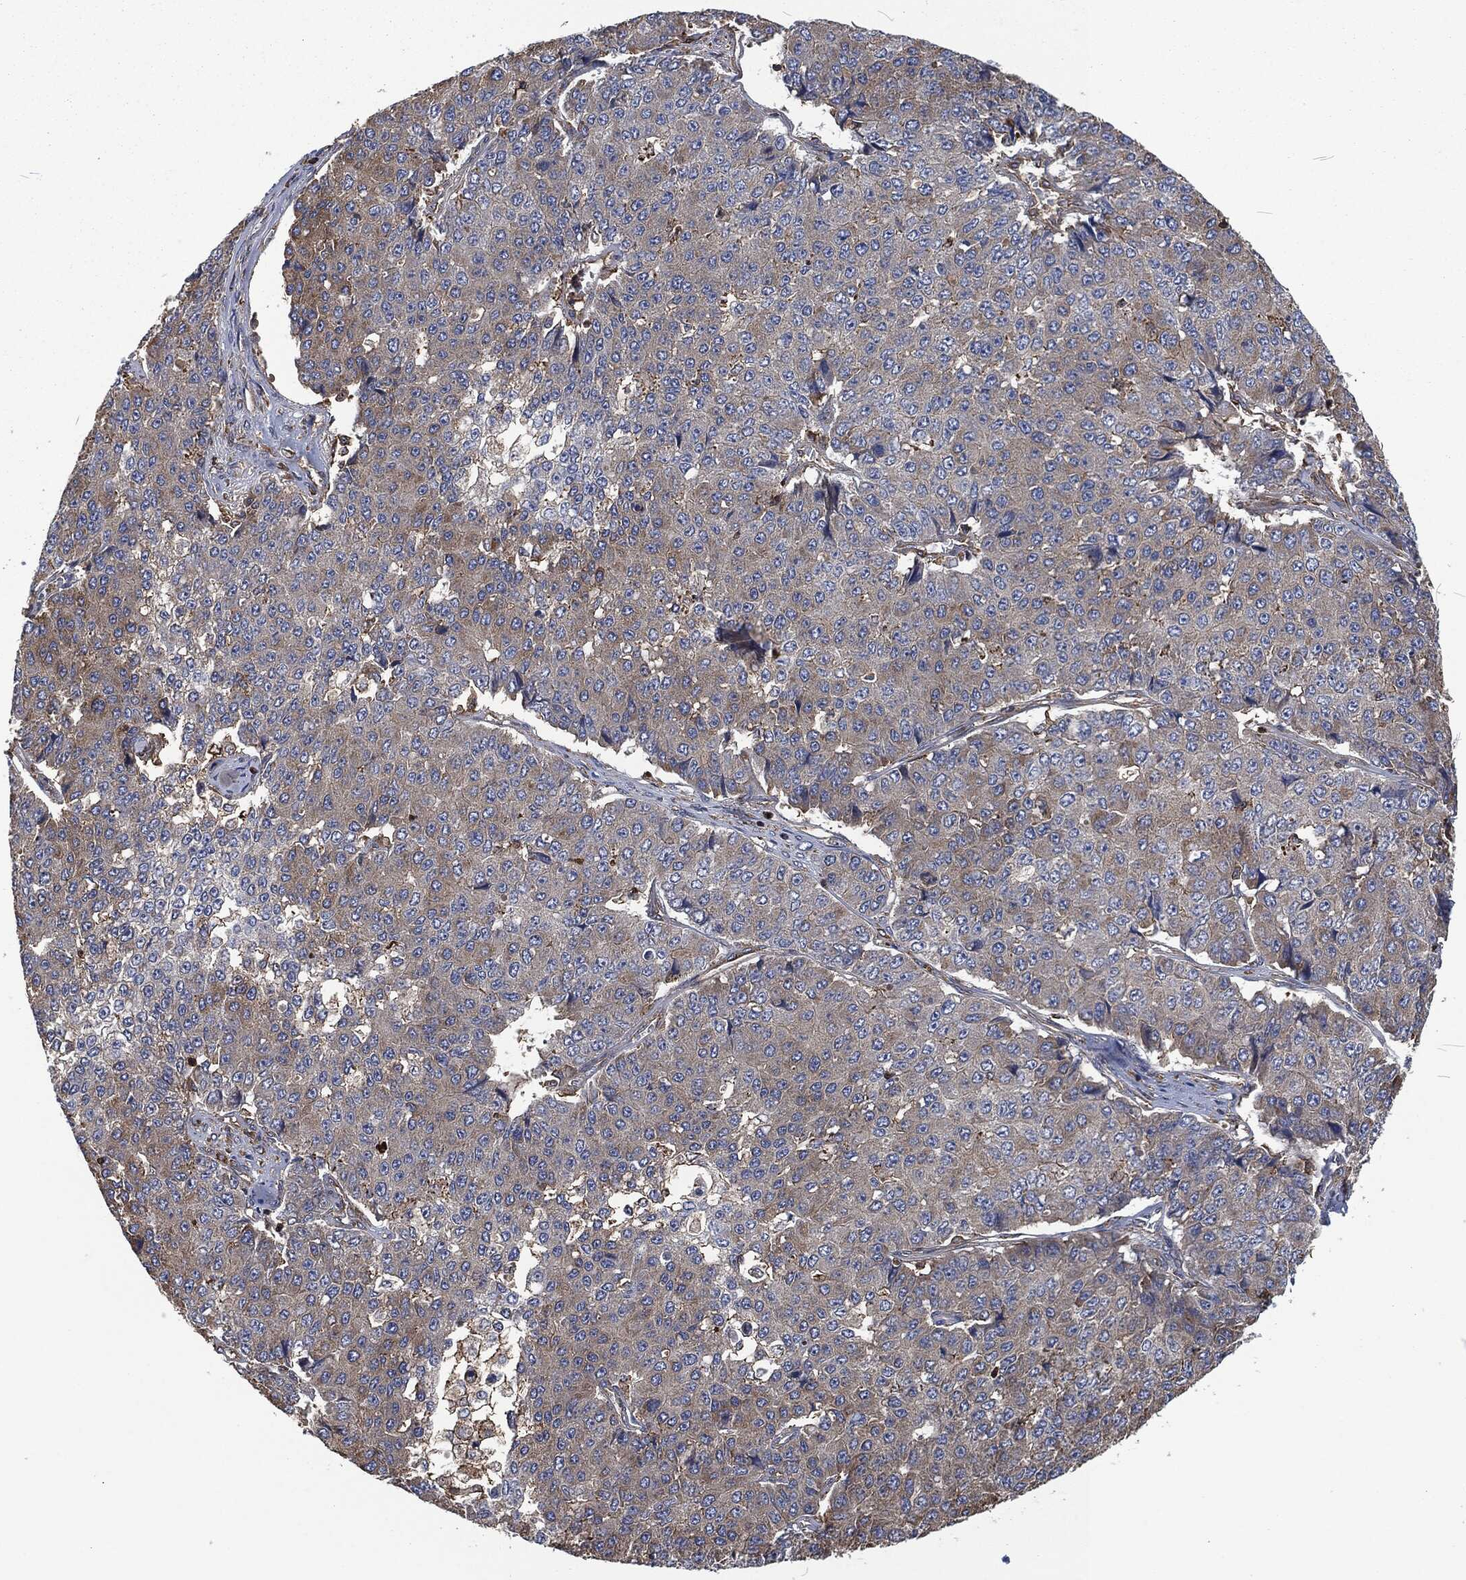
{"staining": {"intensity": "weak", "quantity": ">75%", "location": "cytoplasmic/membranous"}, "tissue": "pancreatic cancer", "cell_type": "Tumor cells", "image_type": "cancer", "snomed": [{"axis": "morphology", "description": "Normal tissue, NOS"}, {"axis": "morphology", "description": "Adenocarcinoma, NOS"}, {"axis": "topography", "description": "Pancreas"}, {"axis": "topography", "description": "Duodenum"}], "caption": "DAB immunohistochemical staining of pancreatic adenocarcinoma exhibits weak cytoplasmic/membranous protein expression in about >75% of tumor cells.", "gene": "LGALS9", "patient": {"sex": "male", "age": 50}}